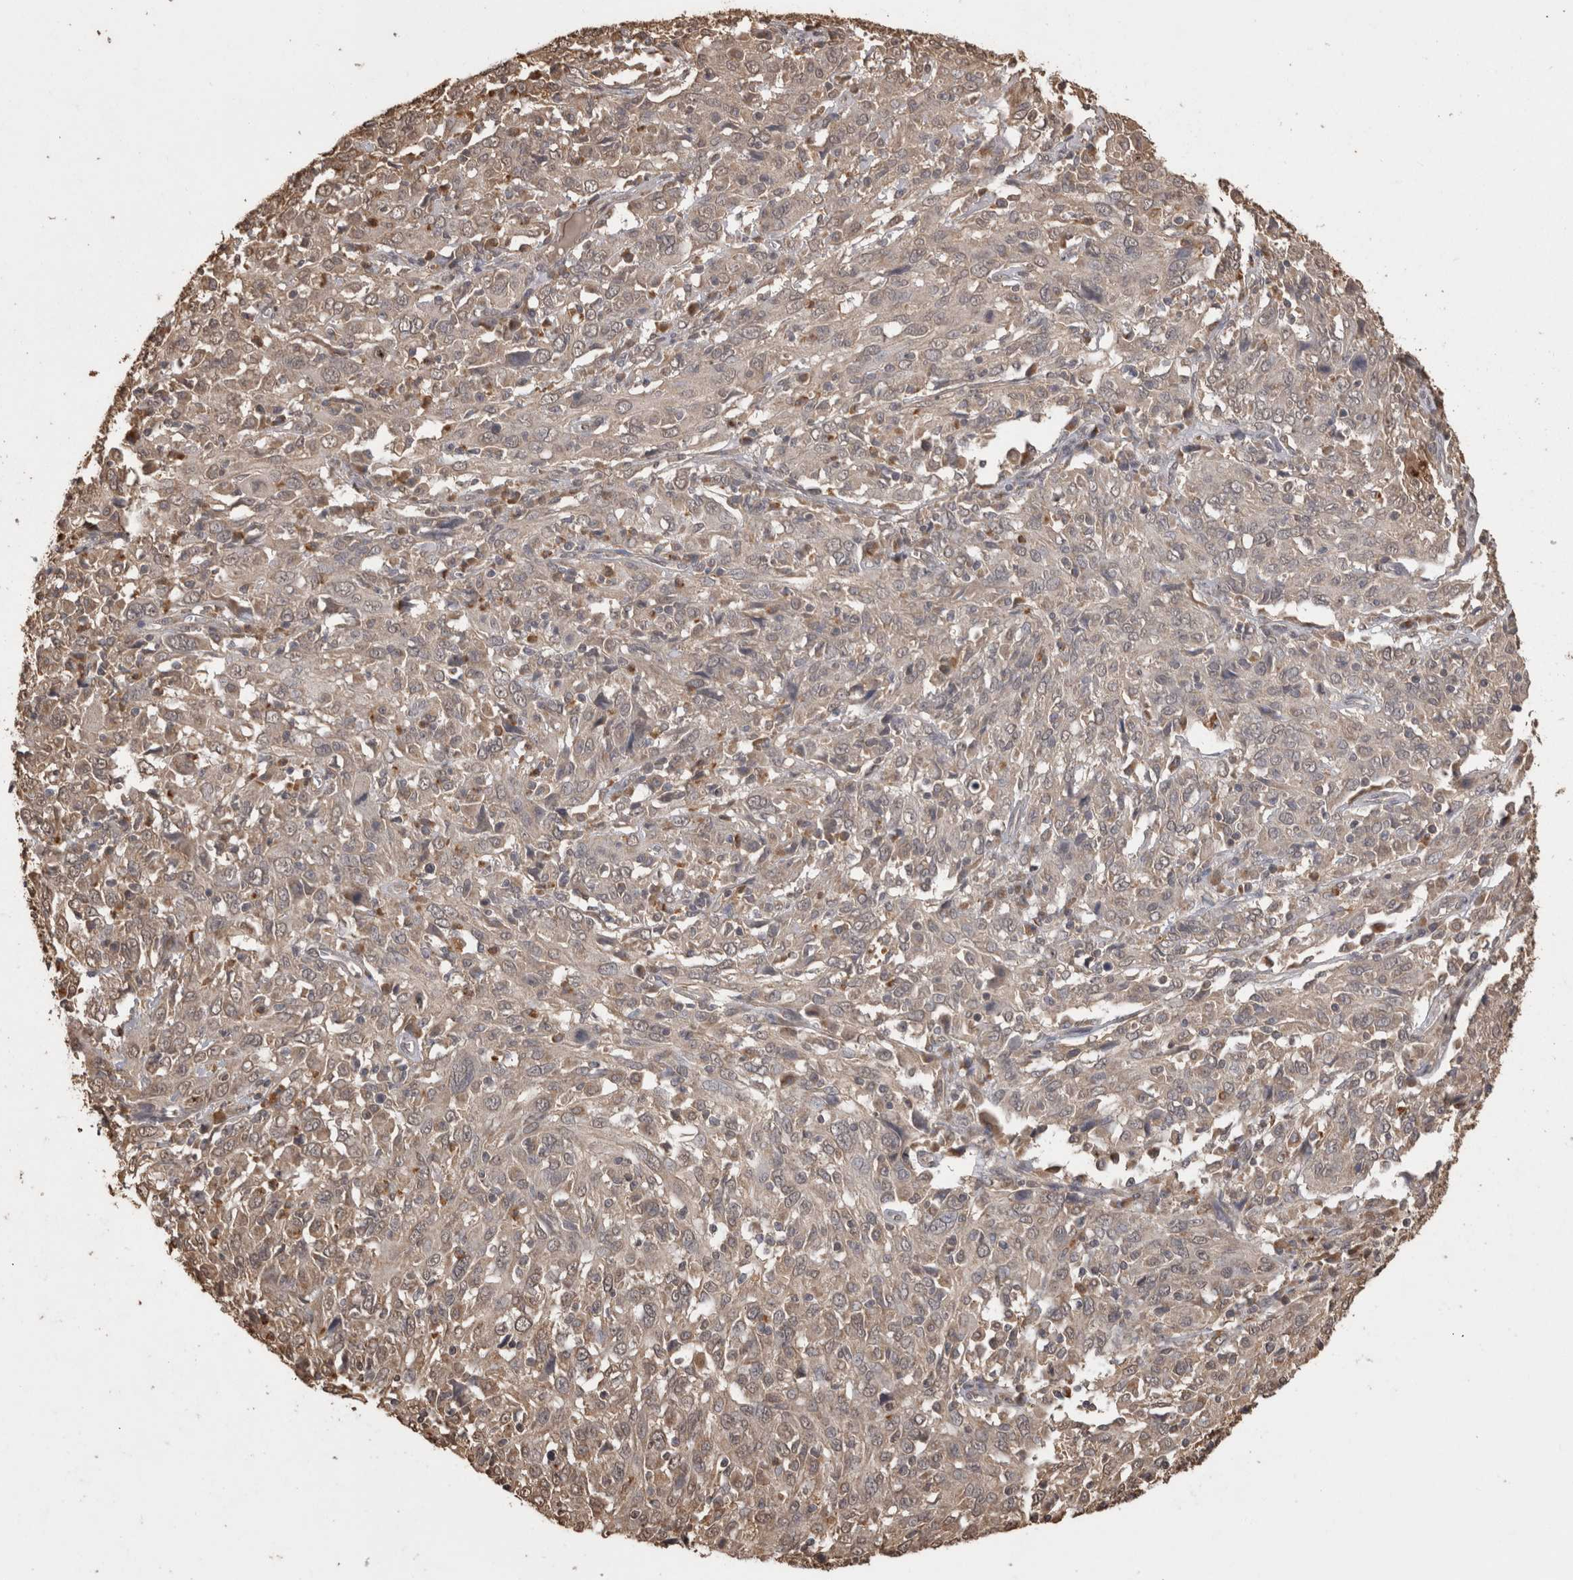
{"staining": {"intensity": "weak", "quantity": "<25%", "location": "cytoplasmic/membranous"}, "tissue": "cervical cancer", "cell_type": "Tumor cells", "image_type": "cancer", "snomed": [{"axis": "morphology", "description": "Squamous cell carcinoma, NOS"}, {"axis": "topography", "description": "Cervix"}], "caption": "Cervical squamous cell carcinoma was stained to show a protein in brown. There is no significant staining in tumor cells.", "gene": "SOCS5", "patient": {"sex": "female", "age": 46}}